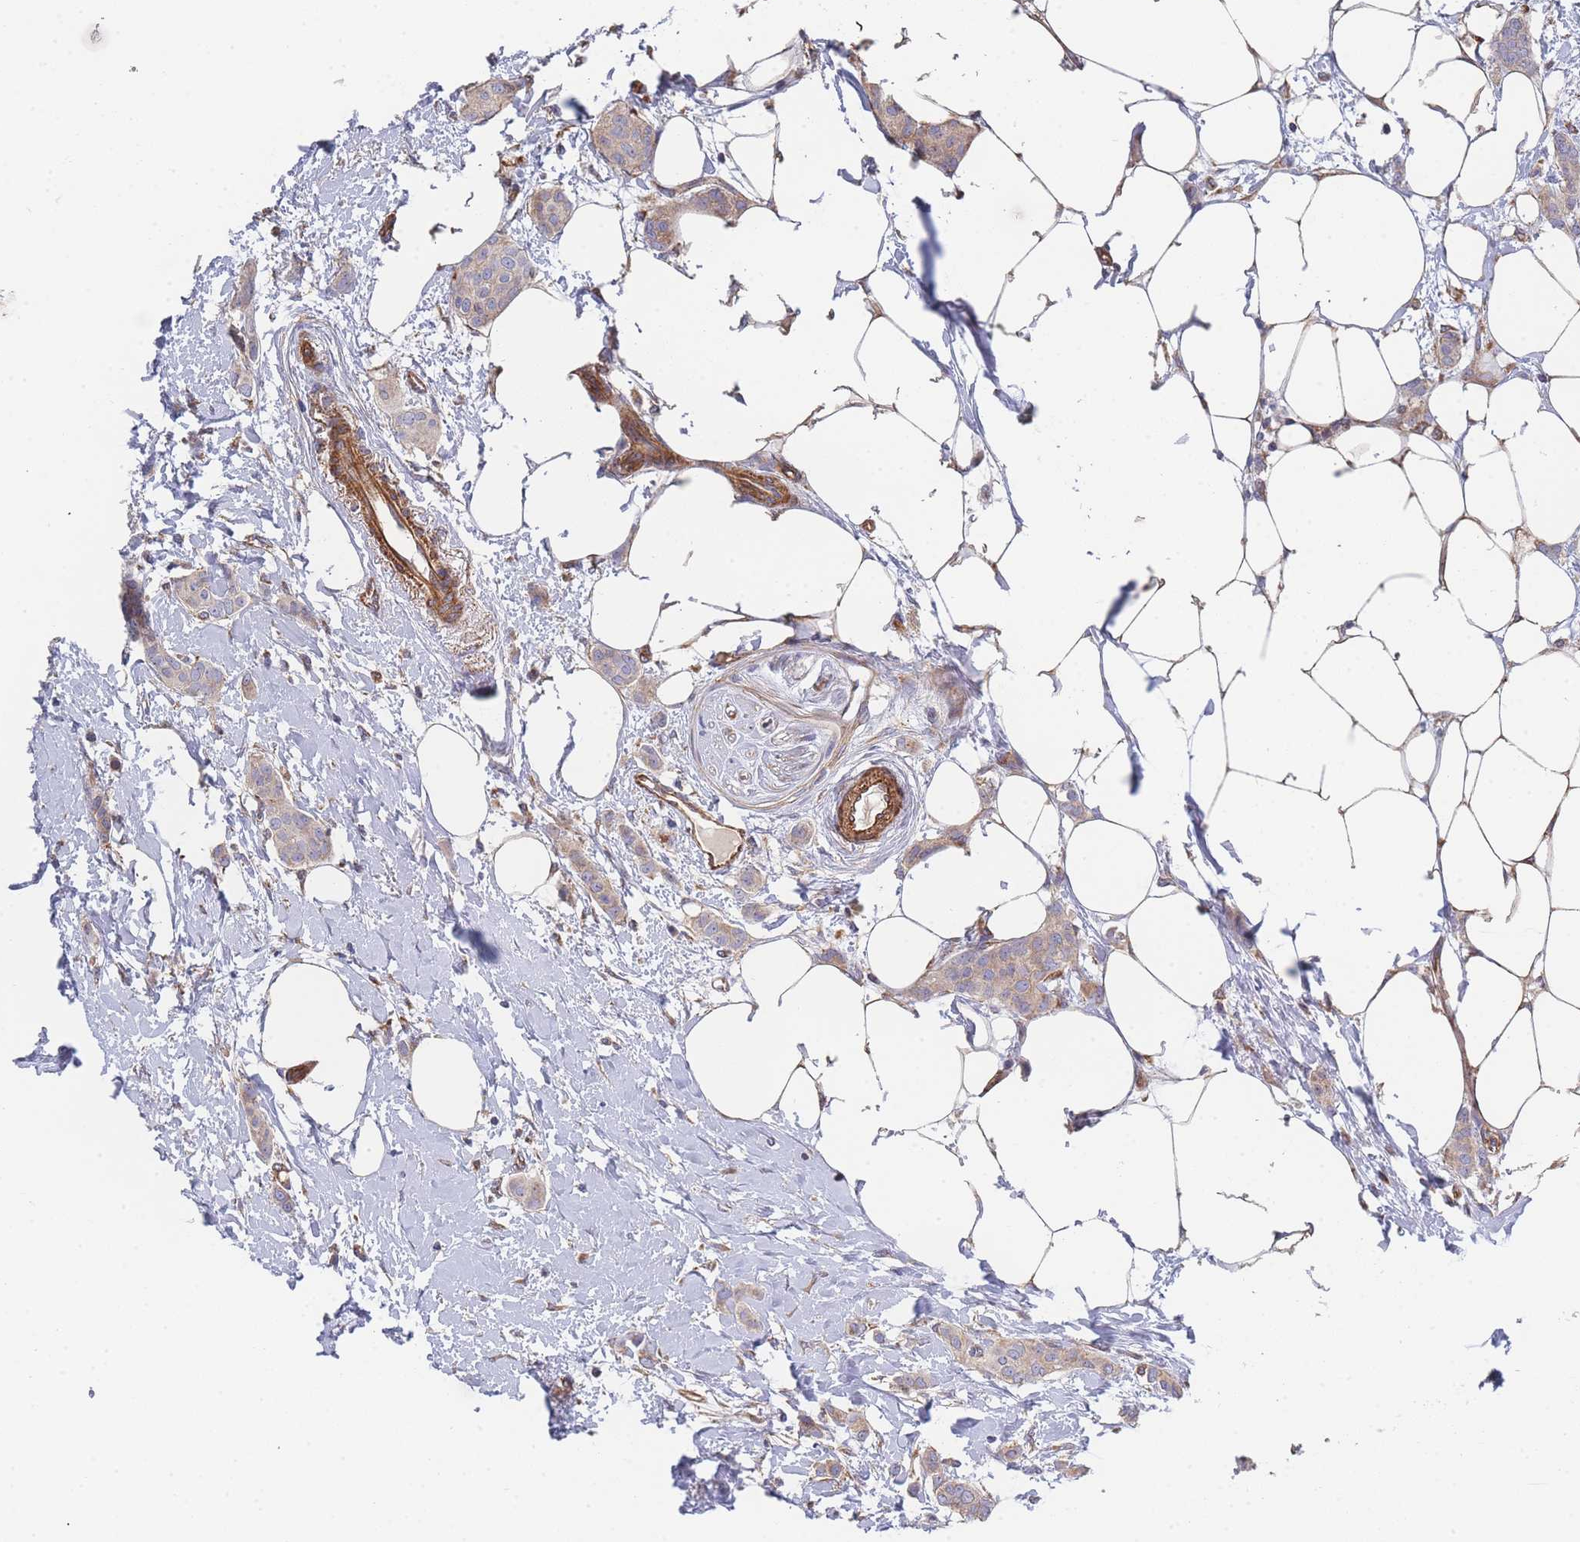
{"staining": {"intensity": "weak", "quantity": ">75%", "location": "cytoplasmic/membranous"}, "tissue": "breast cancer", "cell_type": "Tumor cells", "image_type": "cancer", "snomed": [{"axis": "morphology", "description": "Duct carcinoma"}, {"axis": "topography", "description": "Breast"}], "caption": "Immunohistochemistry of human breast cancer displays low levels of weak cytoplasmic/membranous expression in about >75% of tumor cells.", "gene": "MTRES1", "patient": {"sex": "female", "age": 72}}